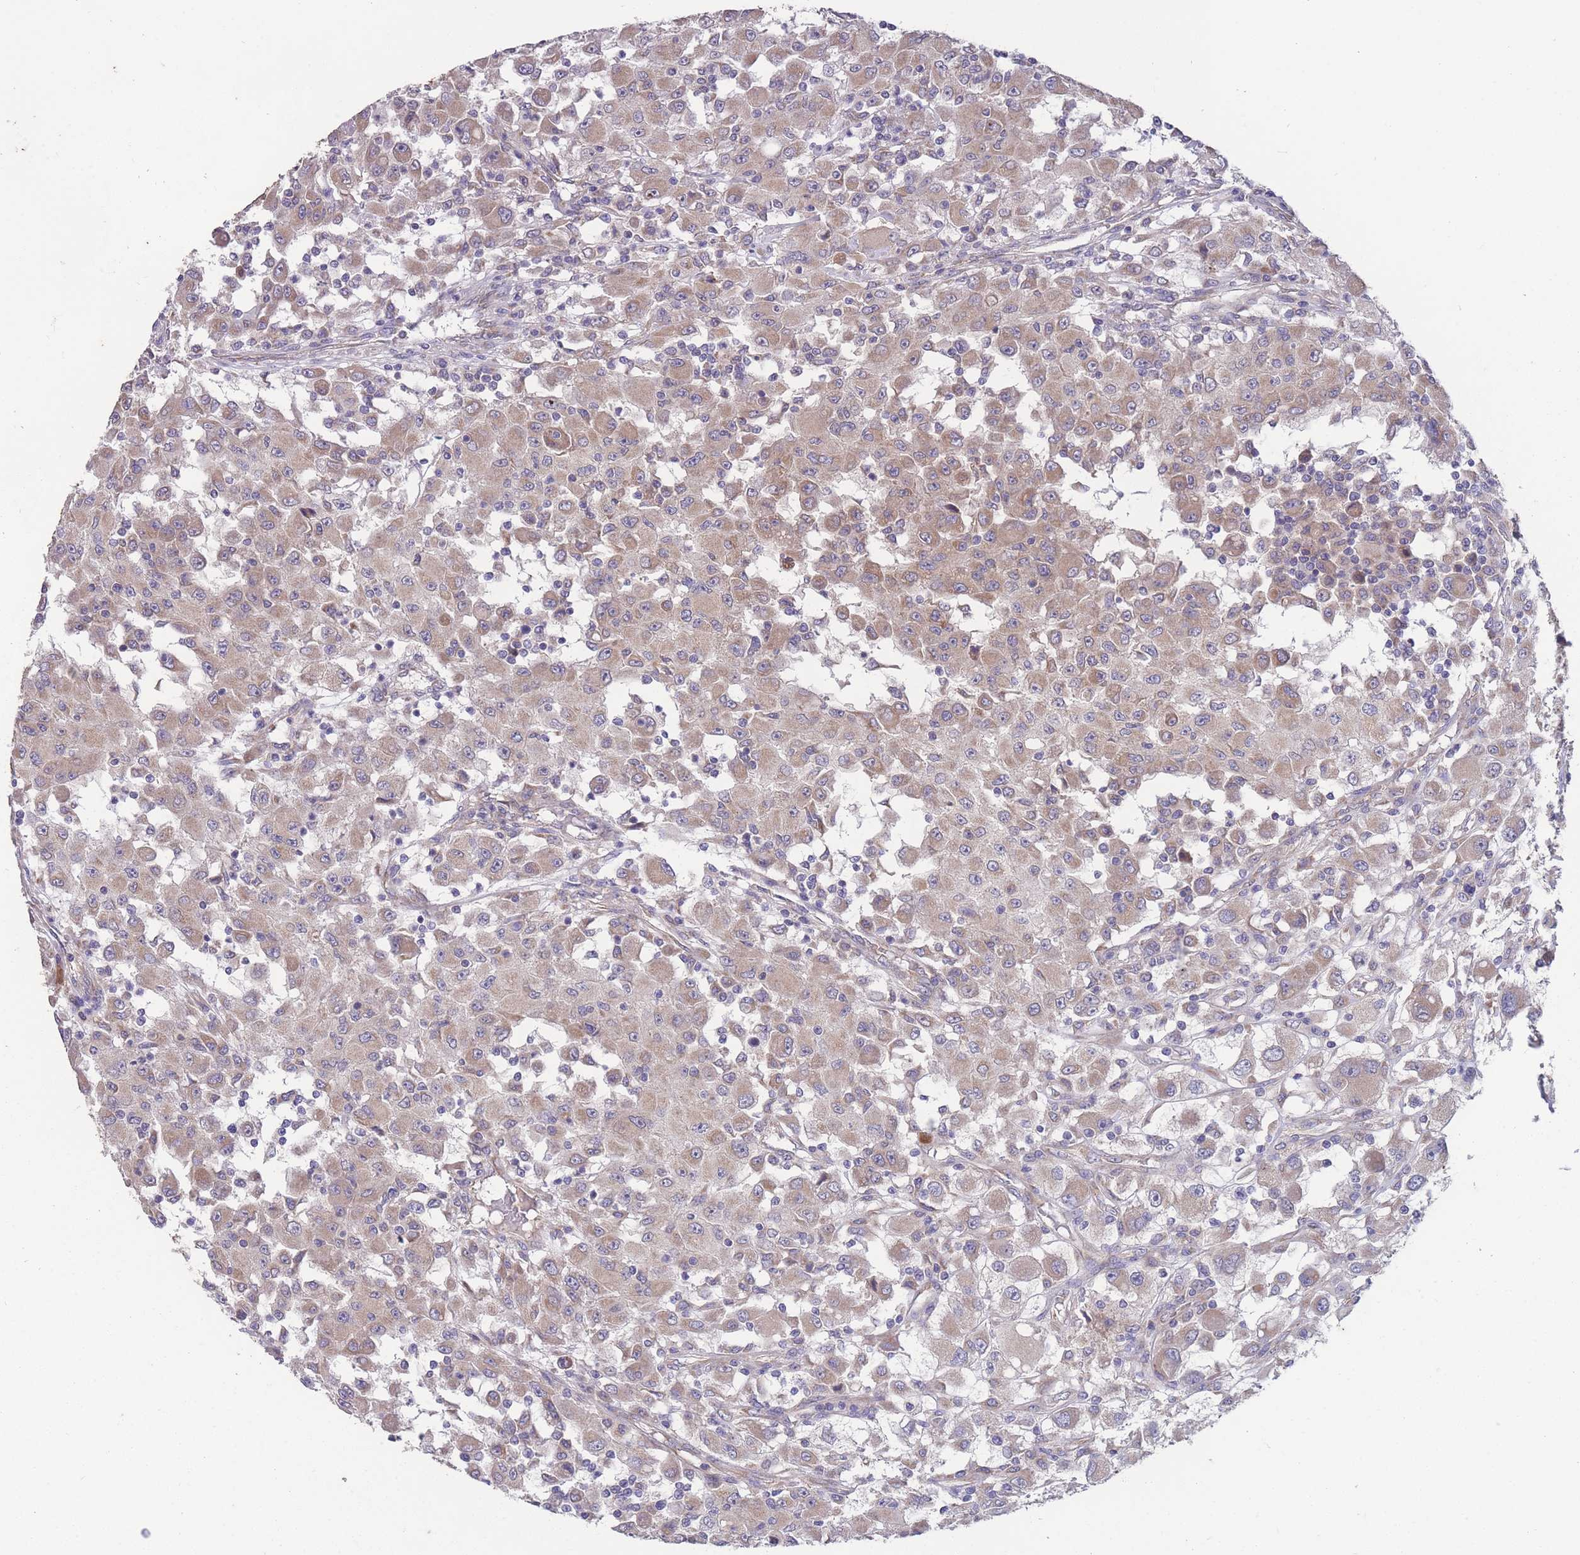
{"staining": {"intensity": "weak", "quantity": ">75%", "location": "cytoplasmic/membranous"}, "tissue": "renal cancer", "cell_type": "Tumor cells", "image_type": "cancer", "snomed": [{"axis": "morphology", "description": "Adenocarcinoma, NOS"}, {"axis": "topography", "description": "Kidney"}], "caption": "Immunohistochemistry (DAB) staining of renal cancer demonstrates weak cytoplasmic/membranous protein staining in approximately >75% of tumor cells.", "gene": "STIM2", "patient": {"sex": "female", "age": 67}}